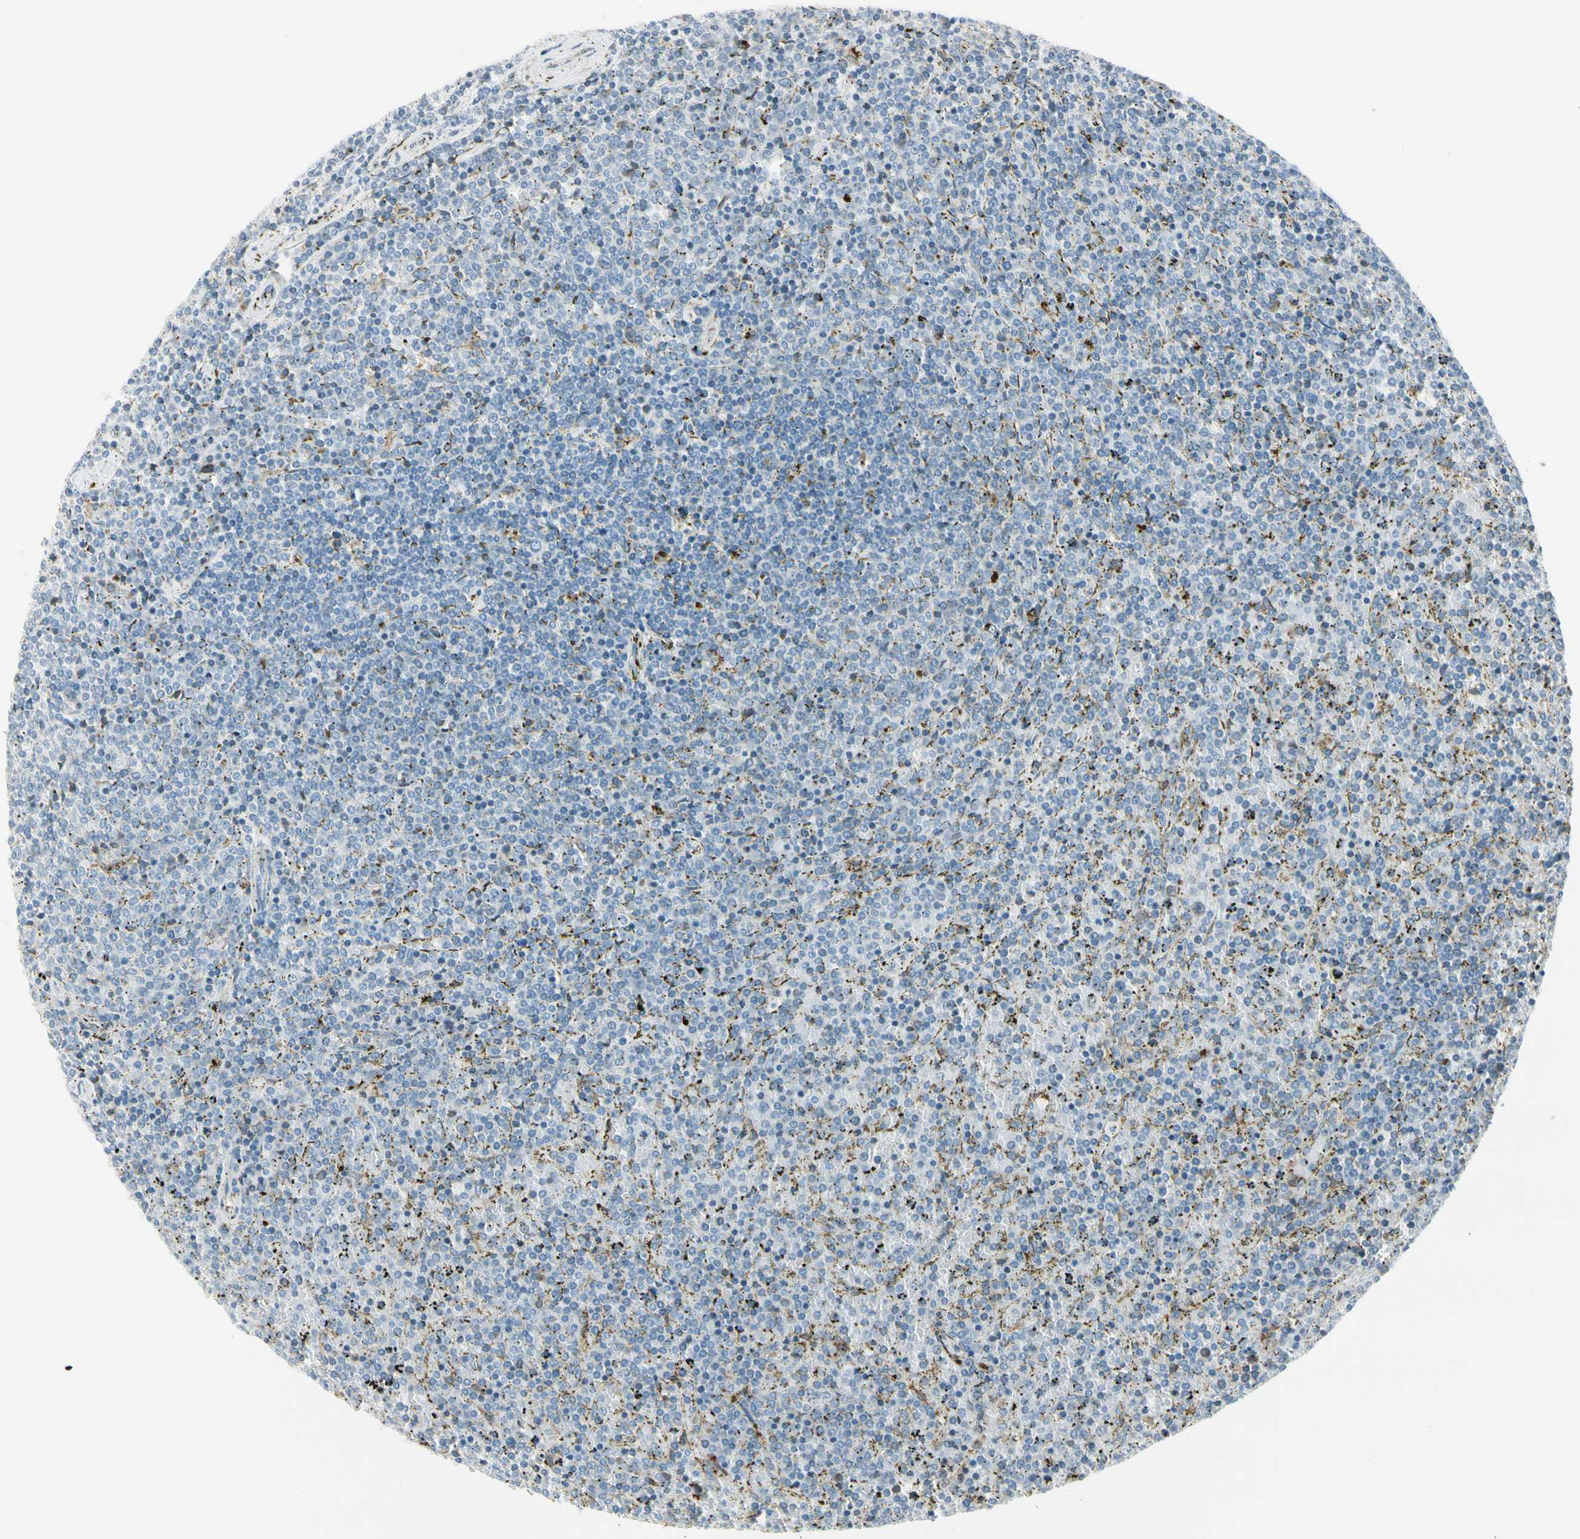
{"staining": {"intensity": "negative", "quantity": "none", "location": "none"}, "tissue": "lymphoma", "cell_type": "Tumor cells", "image_type": "cancer", "snomed": [{"axis": "morphology", "description": "Malignant lymphoma, non-Hodgkin's type, Low grade"}, {"axis": "topography", "description": "Spleen"}], "caption": "DAB immunohistochemical staining of human lymphoma exhibits no significant staining in tumor cells.", "gene": "TNFSF11", "patient": {"sex": "female", "age": 77}}